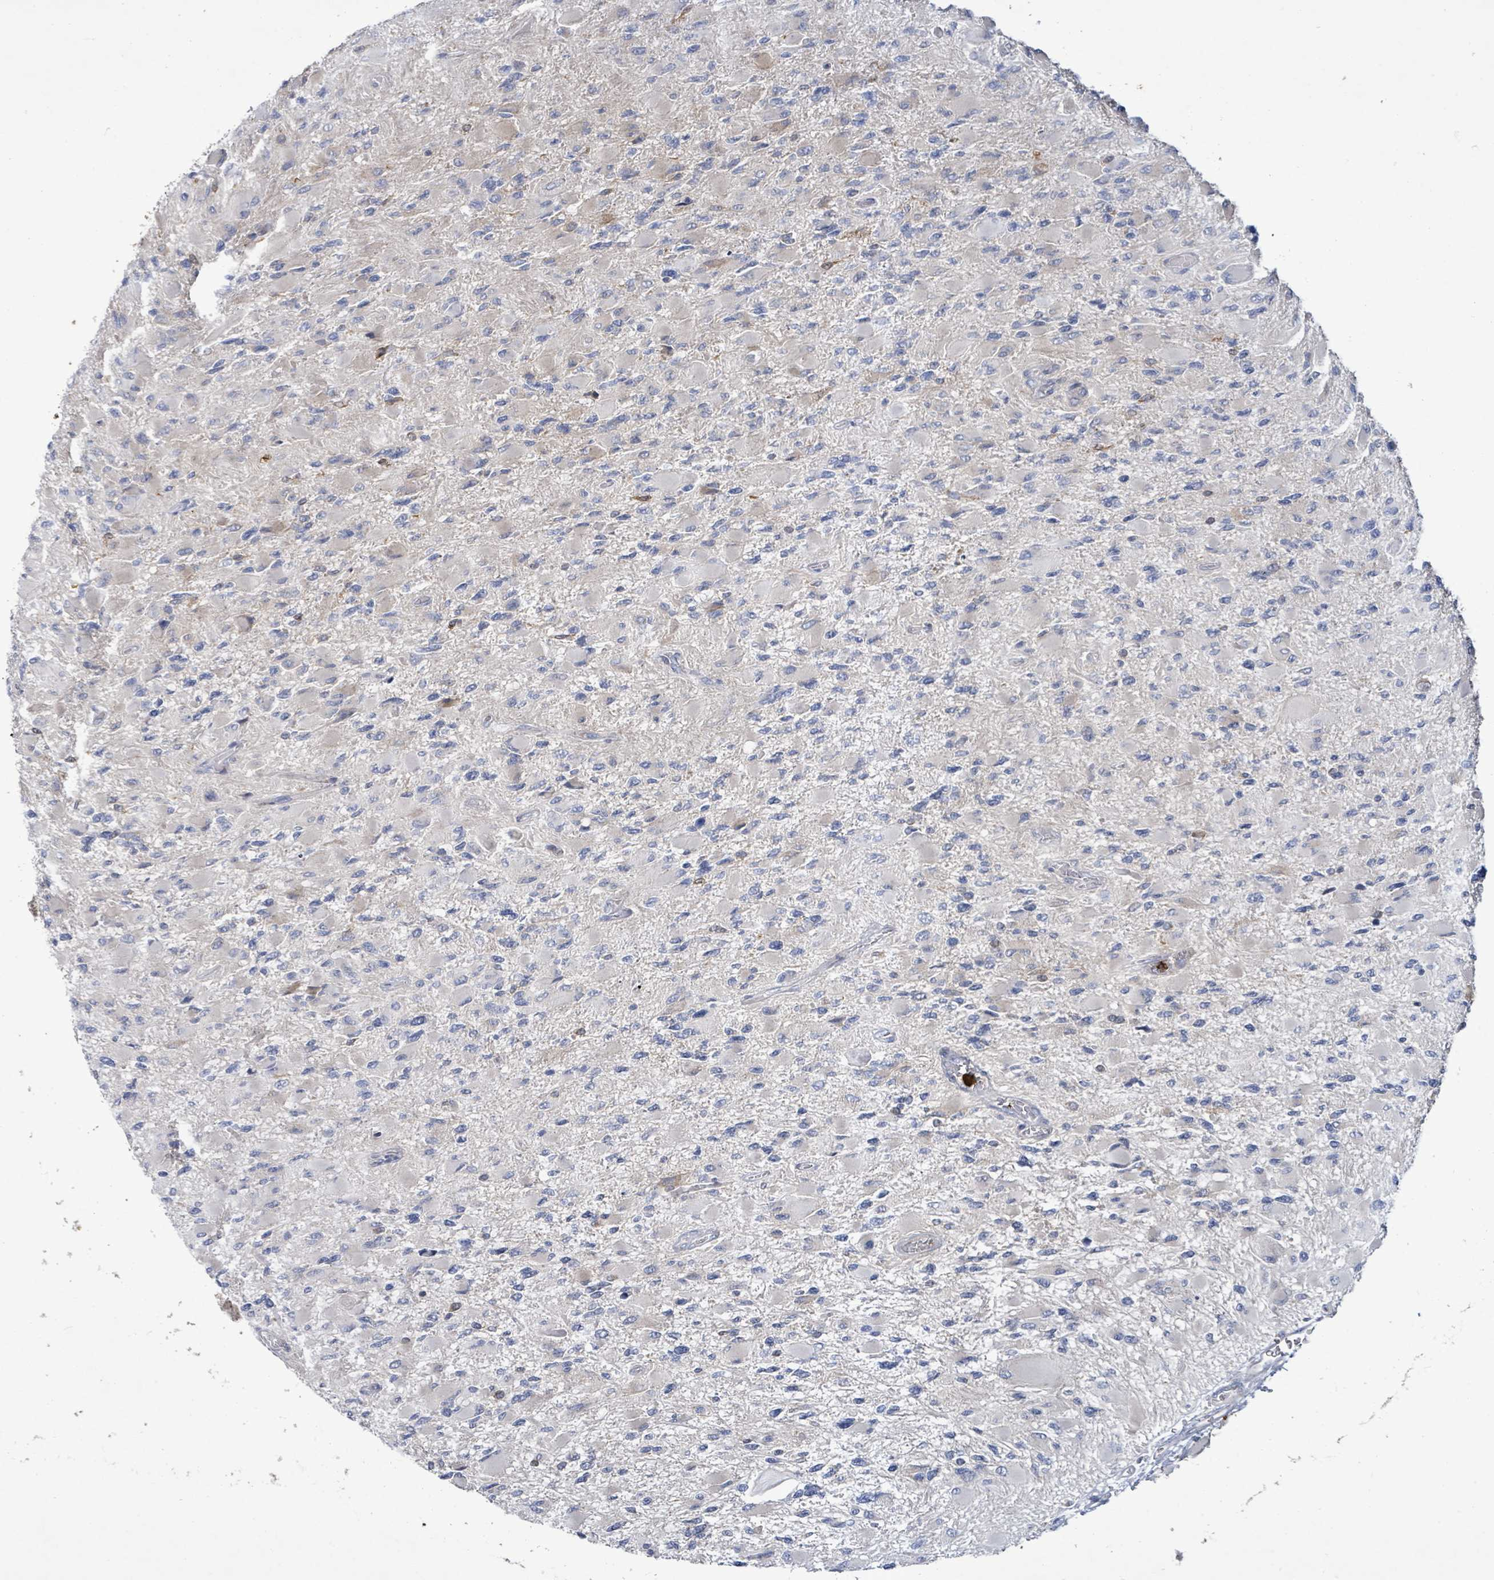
{"staining": {"intensity": "negative", "quantity": "none", "location": "none"}, "tissue": "glioma", "cell_type": "Tumor cells", "image_type": "cancer", "snomed": [{"axis": "morphology", "description": "Glioma, malignant, High grade"}, {"axis": "topography", "description": "Cerebral cortex"}], "caption": "An IHC photomicrograph of glioma is shown. There is no staining in tumor cells of glioma.", "gene": "FAM210A", "patient": {"sex": "female", "age": 36}}